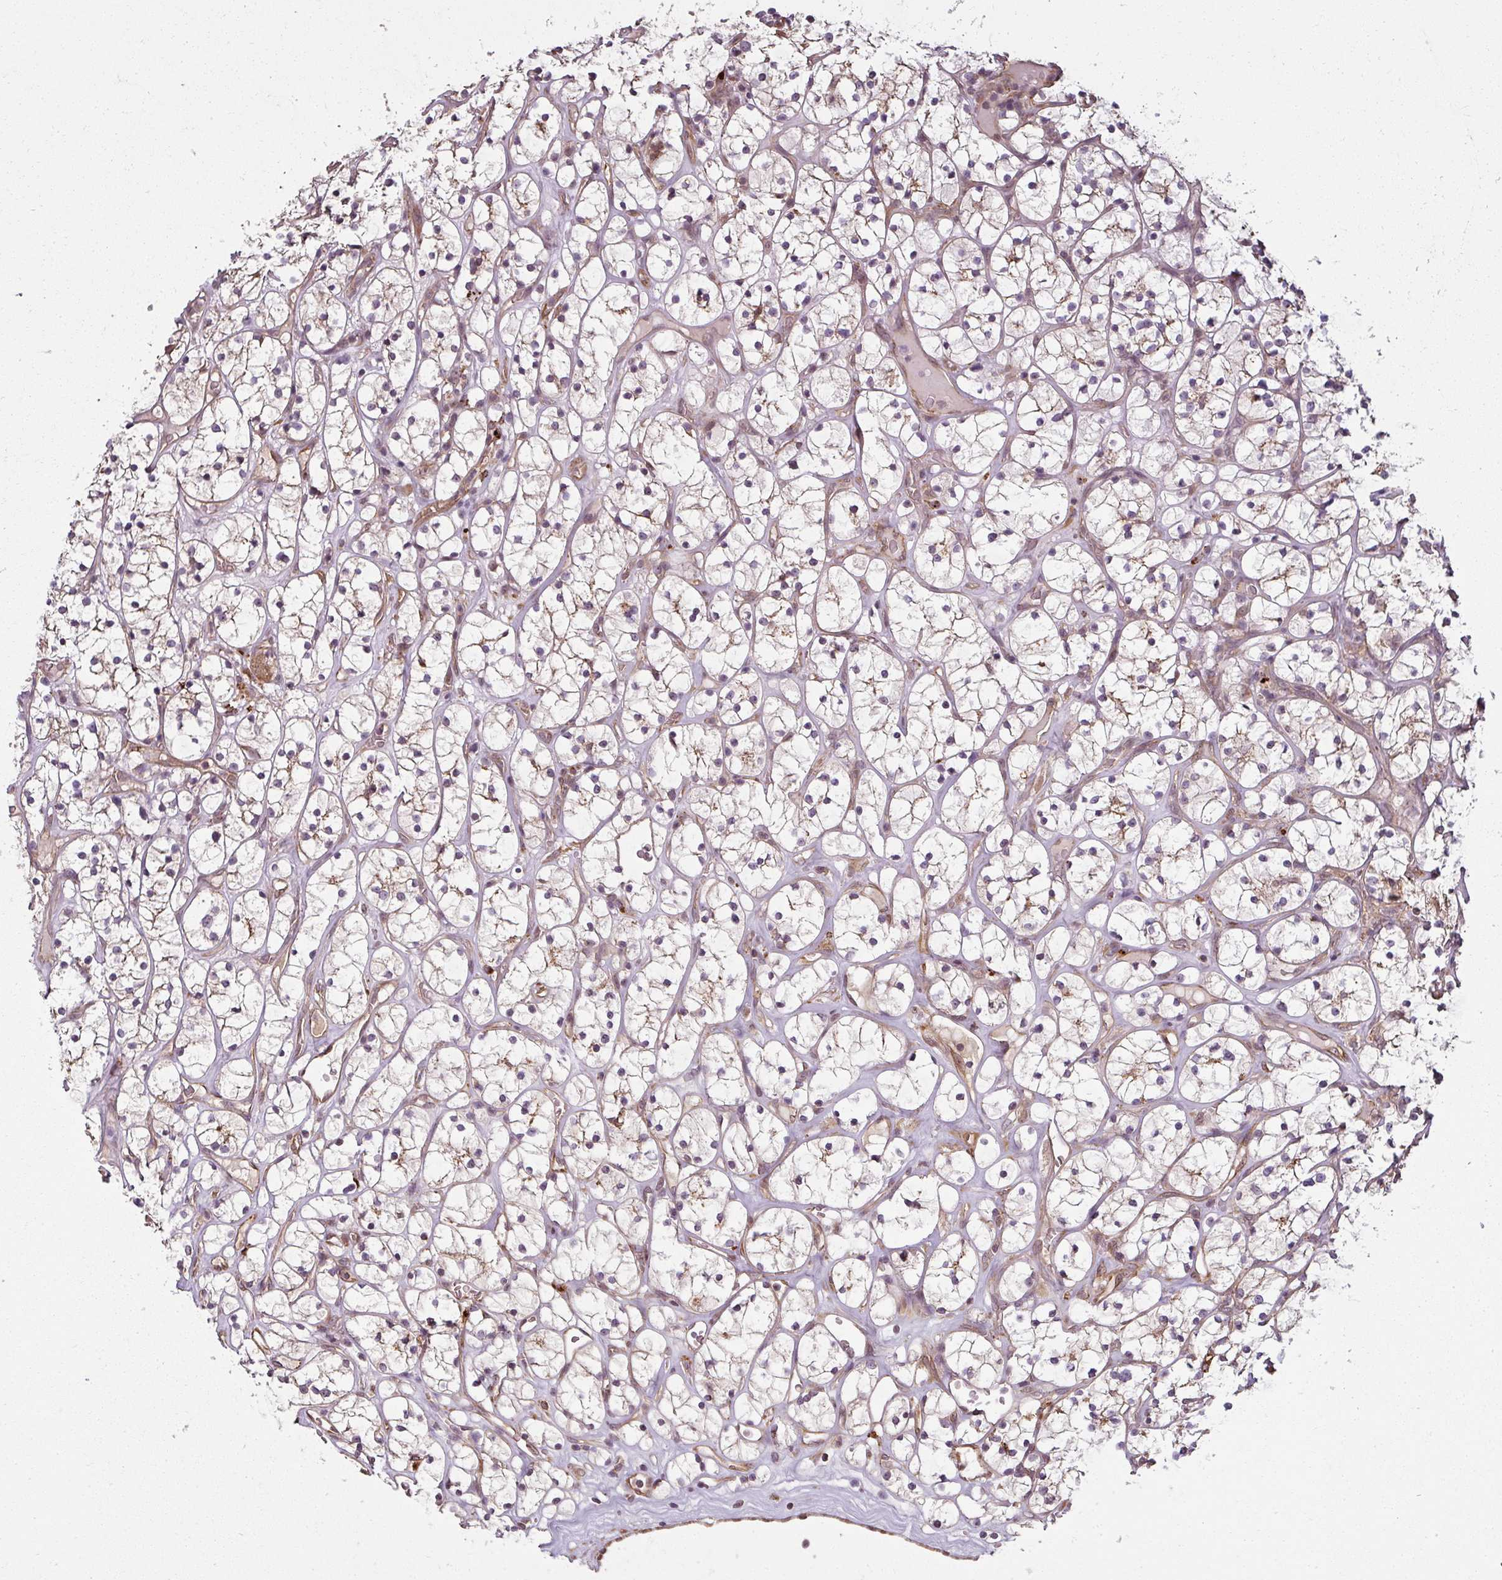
{"staining": {"intensity": "weak", "quantity": "25%-75%", "location": "cytoplasmic/membranous"}, "tissue": "renal cancer", "cell_type": "Tumor cells", "image_type": "cancer", "snomed": [{"axis": "morphology", "description": "Adenocarcinoma, NOS"}, {"axis": "topography", "description": "Kidney"}], "caption": "Immunohistochemical staining of human adenocarcinoma (renal) demonstrates weak cytoplasmic/membranous protein staining in about 25%-75% of tumor cells.", "gene": "DIMT1", "patient": {"sex": "female", "age": 64}}